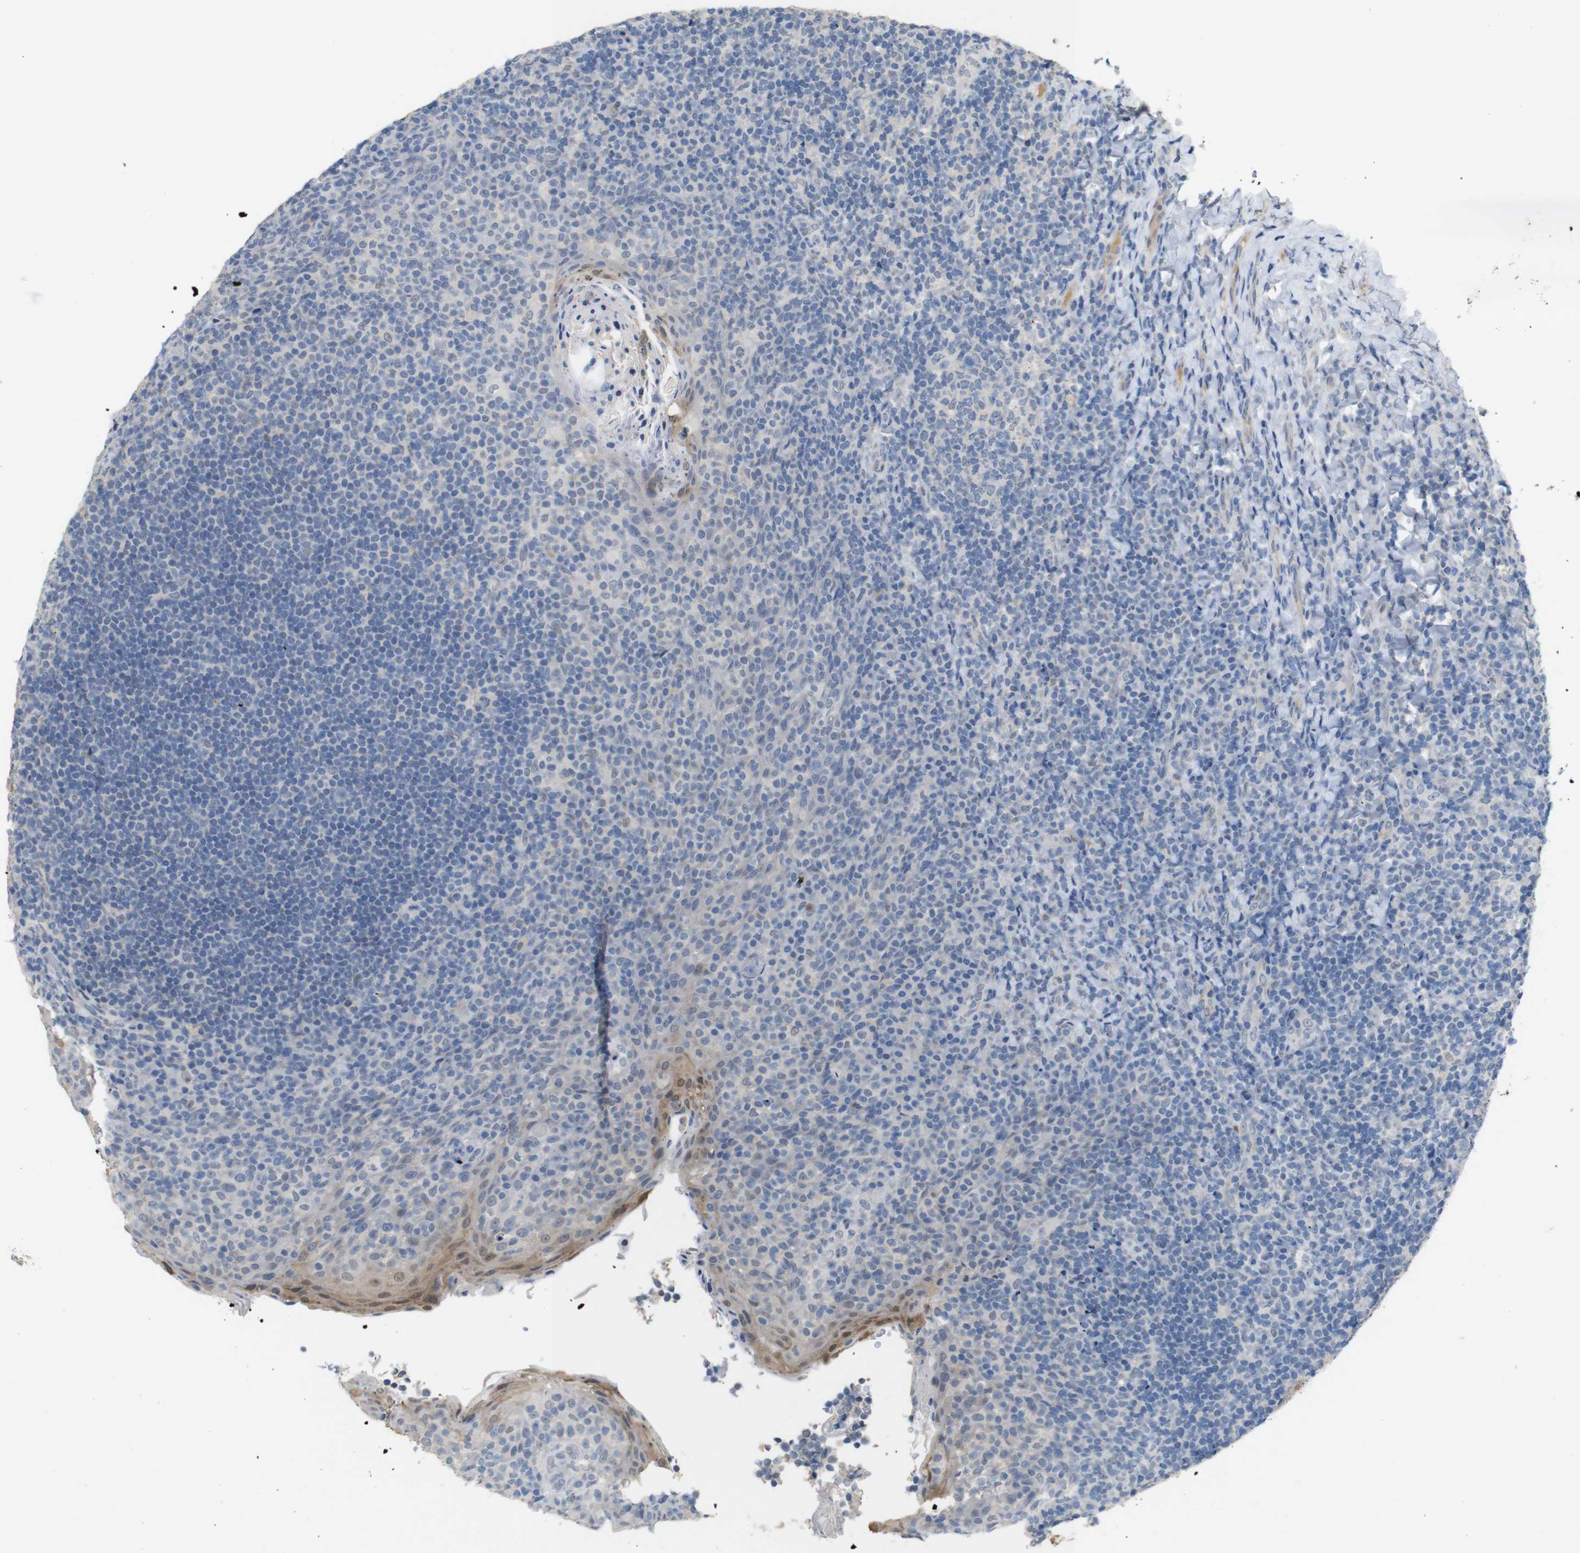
{"staining": {"intensity": "negative", "quantity": "none", "location": "none"}, "tissue": "tonsil", "cell_type": "Germinal center cells", "image_type": "normal", "snomed": [{"axis": "morphology", "description": "Normal tissue, NOS"}, {"axis": "topography", "description": "Tonsil"}], "caption": "High magnification brightfield microscopy of normal tonsil stained with DAB (3,3'-diaminobenzidine) (brown) and counterstained with hematoxylin (blue): germinal center cells show no significant expression.", "gene": "CHRM5", "patient": {"sex": "male", "age": 17}}